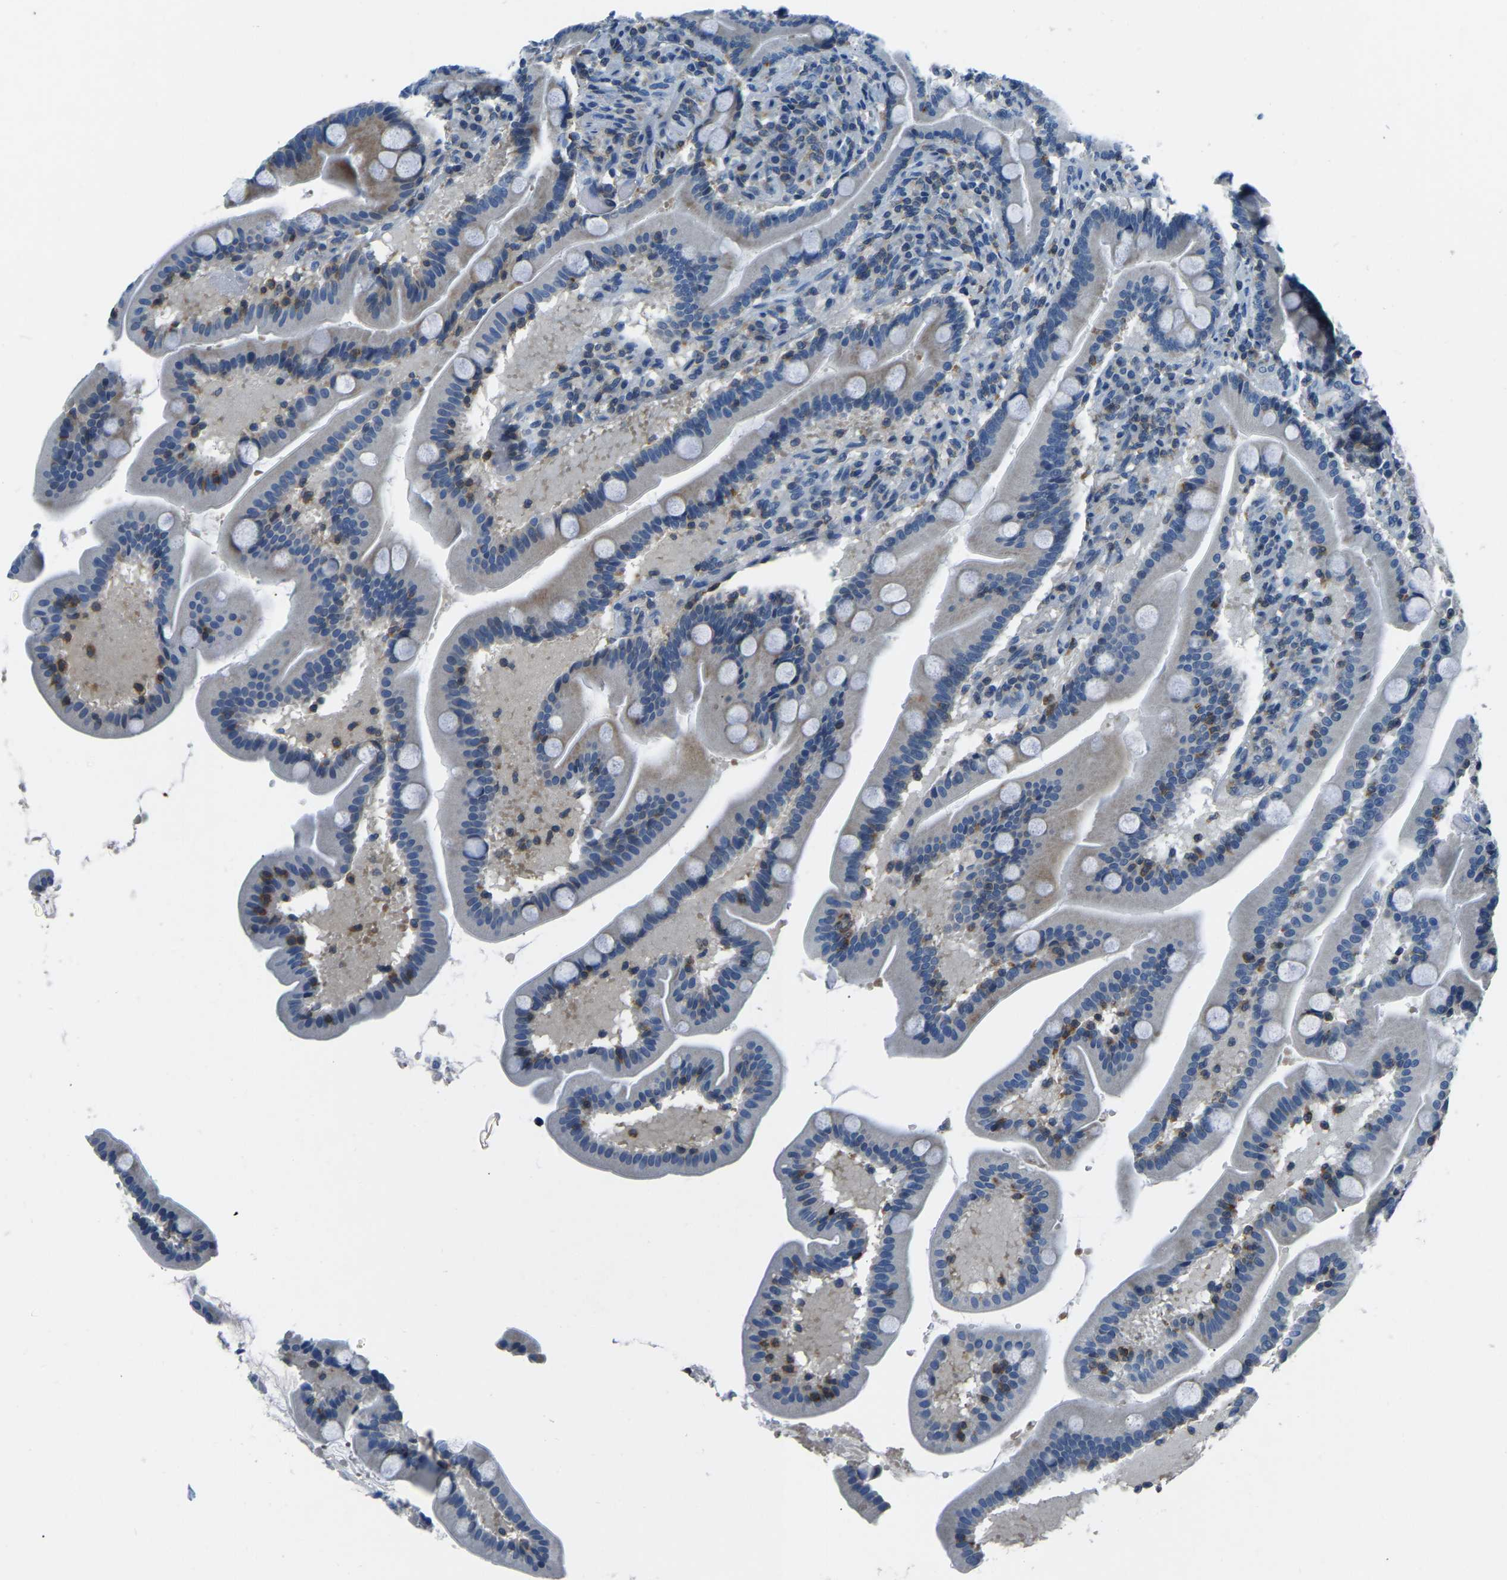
{"staining": {"intensity": "weak", "quantity": "<25%", "location": "cytoplasmic/membranous"}, "tissue": "duodenum", "cell_type": "Glandular cells", "image_type": "normal", "snomed": [{"axis": "morphology", "description": "Normal tissue, NOS"}, {"axis": "topography", "description": "Duodenum"}], "caption": "Immunohistochemistry (IHC) photomicrograph of normal duodenum: human duodenum stained with DAB (3,3'-diaminobenzidine) displays no significant protein positivity in glandular cells. (DAB (3,3'-diaminobenzidine) immunohistochemistry (IHC) visualized using brightfield microscopy, high magnification).", "gene": "XIRP1", "patient": {"sex": "male", "age": 54}}